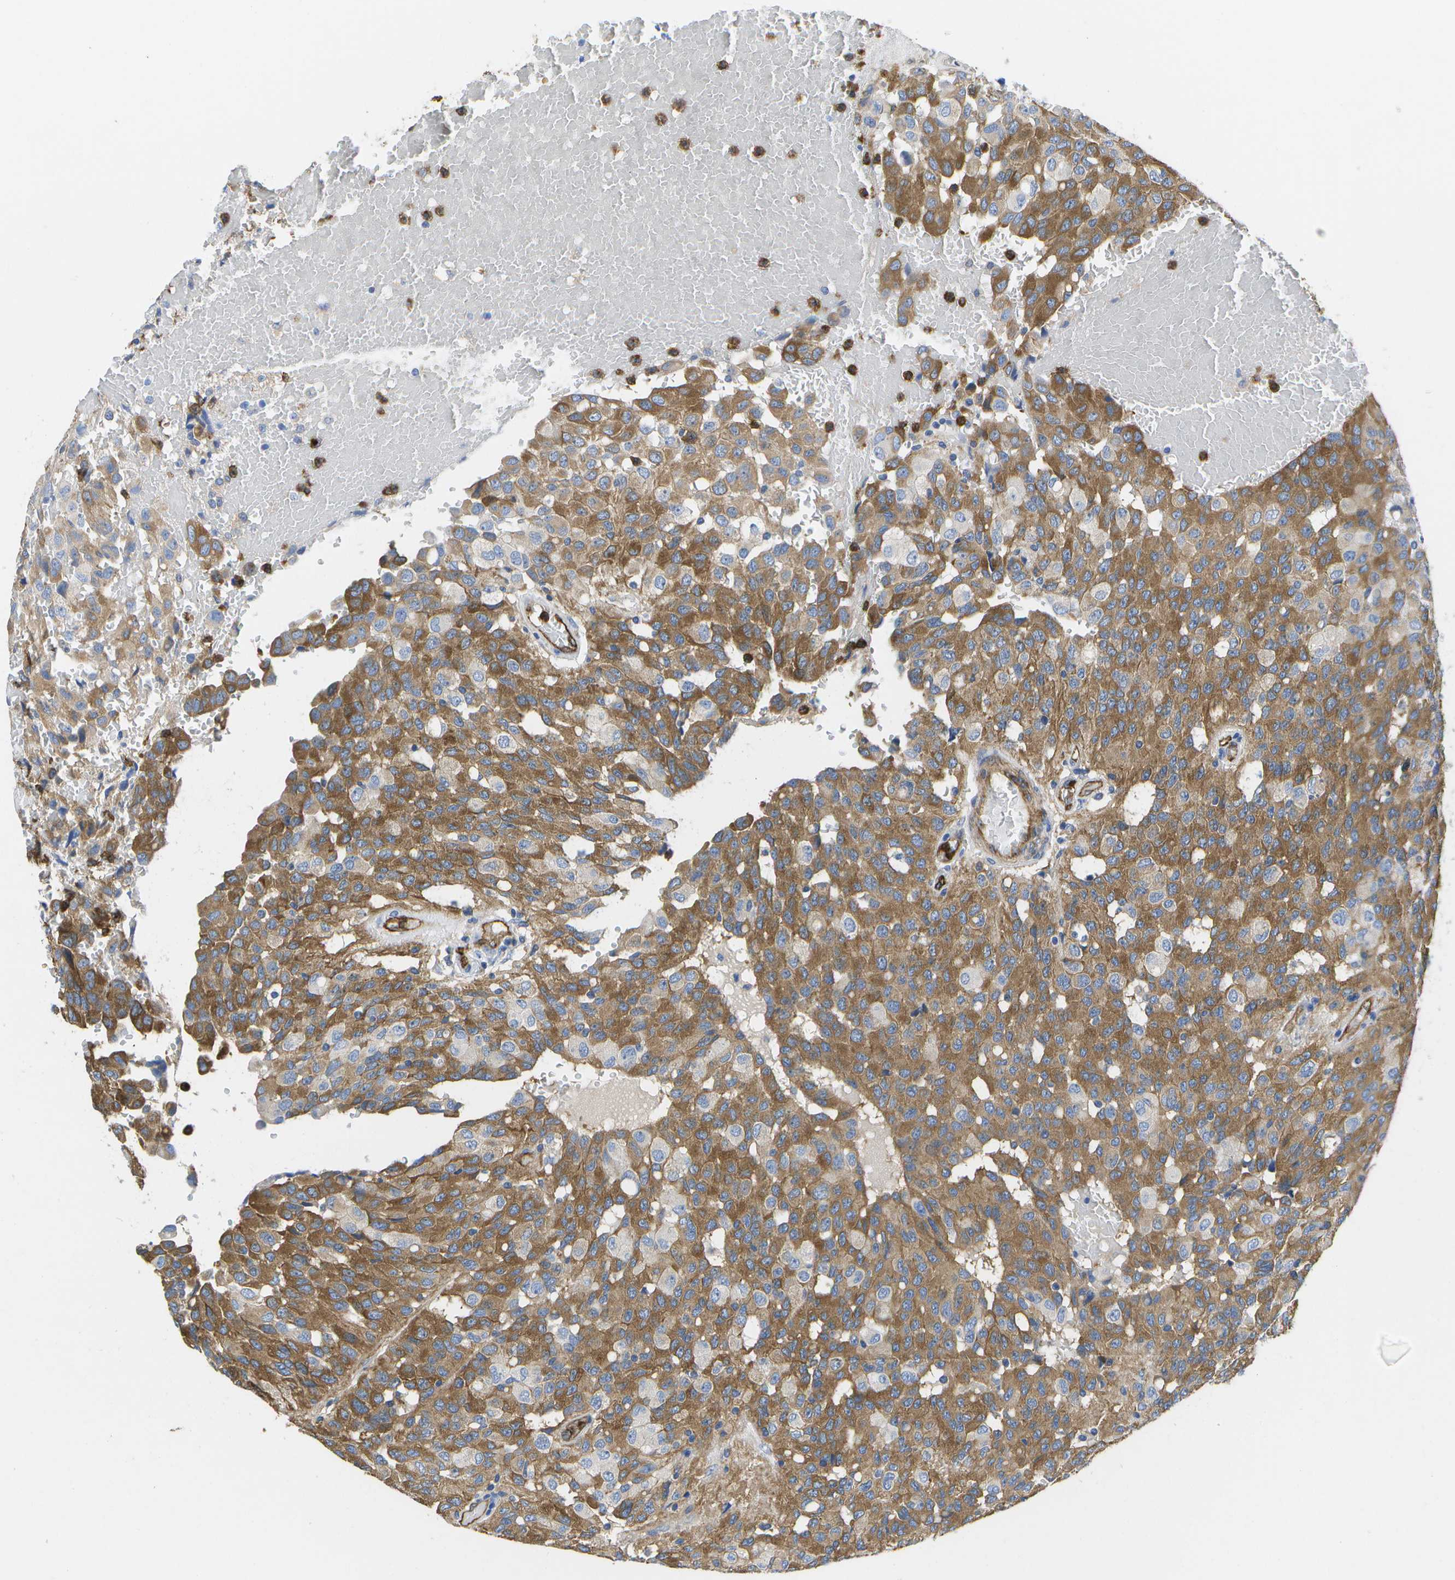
{"staining": {"intensity": "moderate", "quantity": "25%-75%", "location": "cytoplasmic/membranous"}, "tissue": "glioma", "cell_type": "Tumor cells", "image_type": "cancer", "snomed": [{"axis": "morphology", "description": "Glioma, malignant, High grade"}, {"axis": "topography", "description": "Brain"}], "caption": "Malignant glioma (high-grade) was stained to show a protein in brown. There is medium levels of moderate cytoplasmic/membranous staining in approximately 25%-75% of tumor cells. Using DAB (brown) and hematoxylin (blue) stains, captured at high magnification using brightfield microscopy.", "gene": "DYSF", "patient": {"sex": "male", "age": 32}}